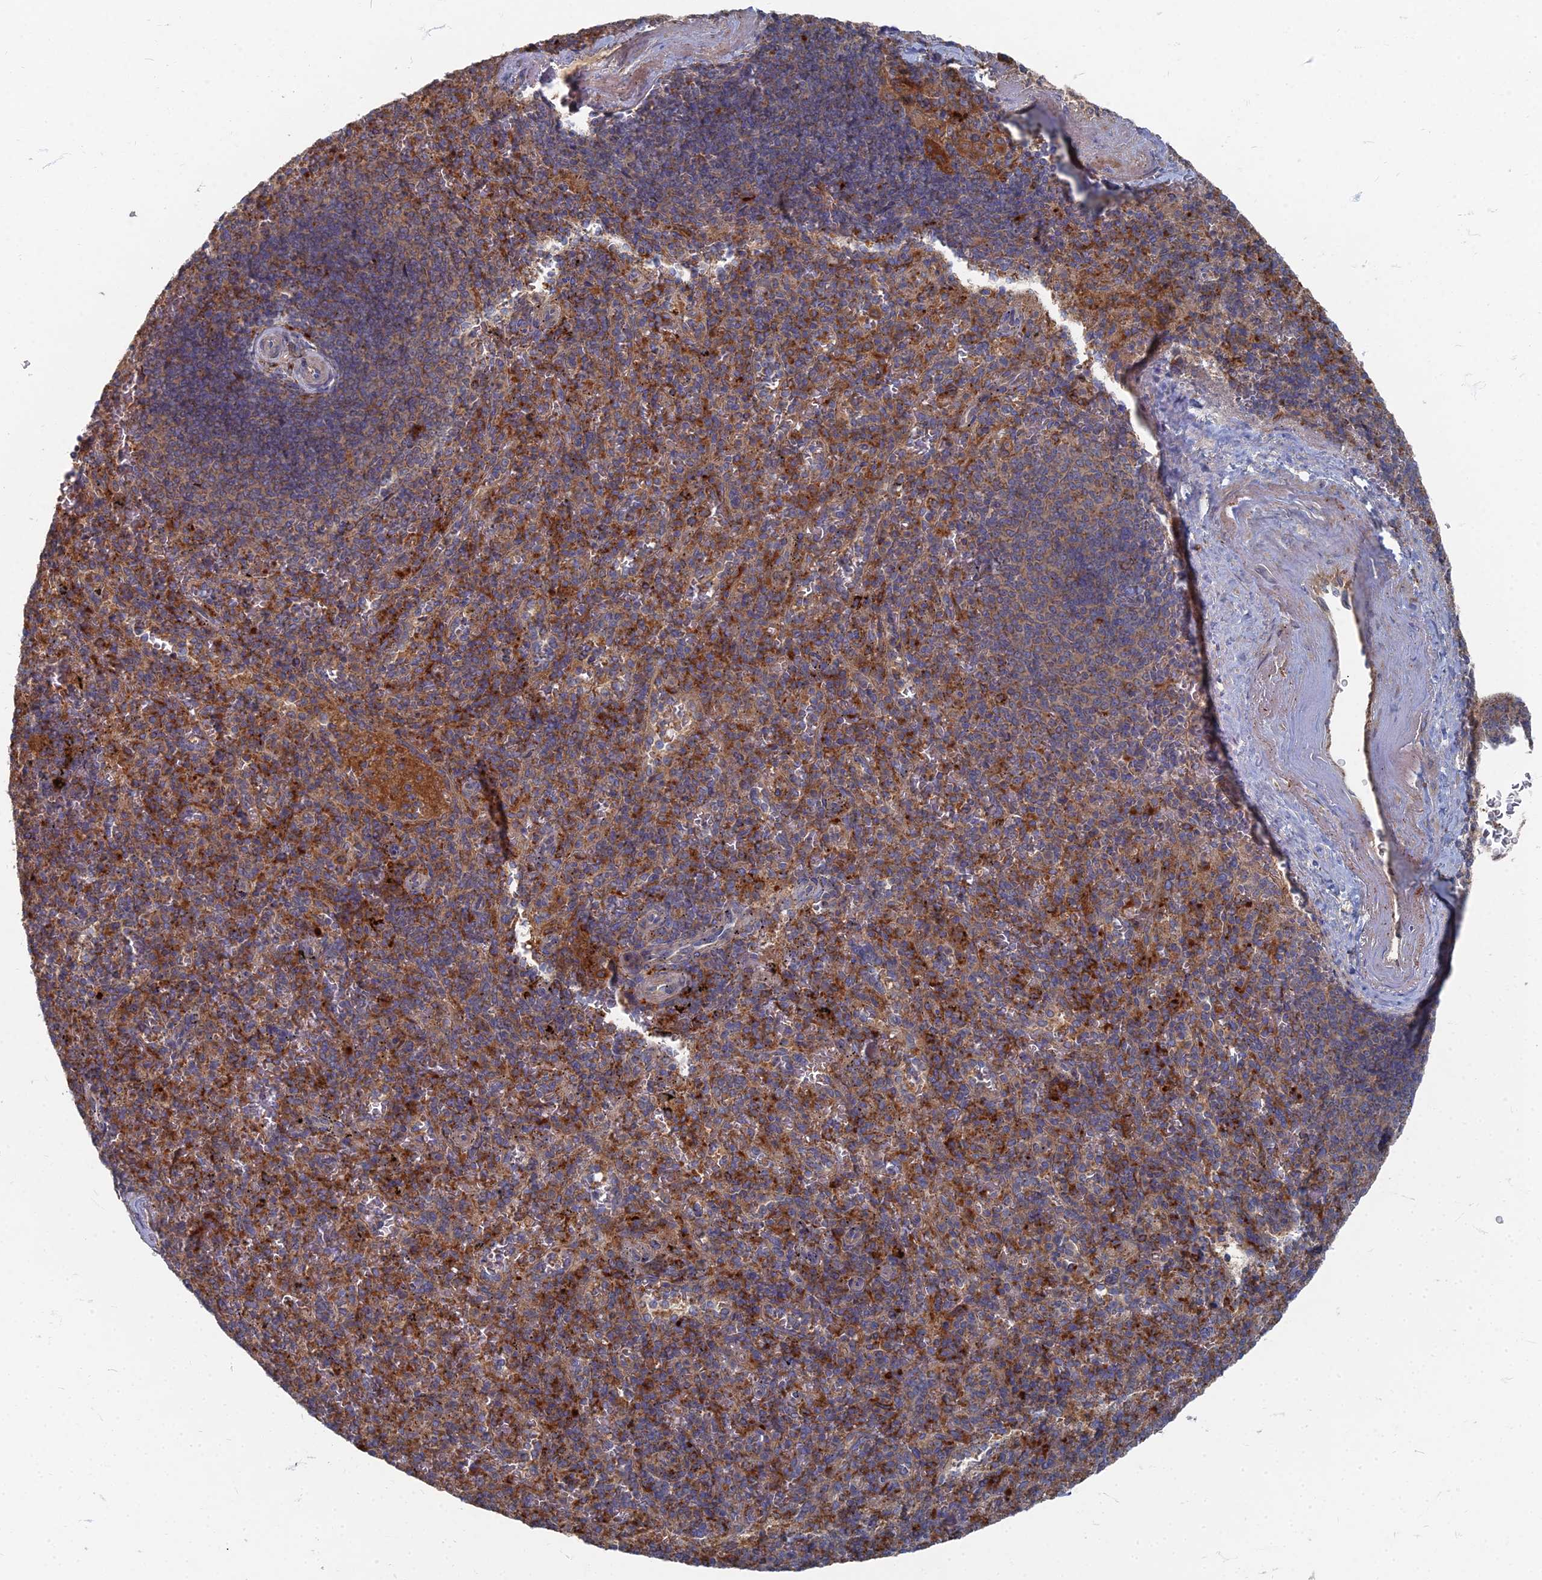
{"staining": {"intensity": "strong", "quantity": "25%-75%", "location": "cytoplasmic/membranous"}, "tissue": "spleen", "cell_type": "Cells in red pulp", "image_type": "normal", "snomed": [{"axis": "morphology", "description": "Normal tissue, NOS"}, {"axis": "topography", "description": "Spleen"}], "caption": "About 25%-75% of cells in red pulp in benign human spleen demonstrate strong cytoplasmic/membranous protein expression as visualized by brown immunohistochemical staining.", "gene": "PPCDC", "patient": {"sex": "male", "age": 82}}